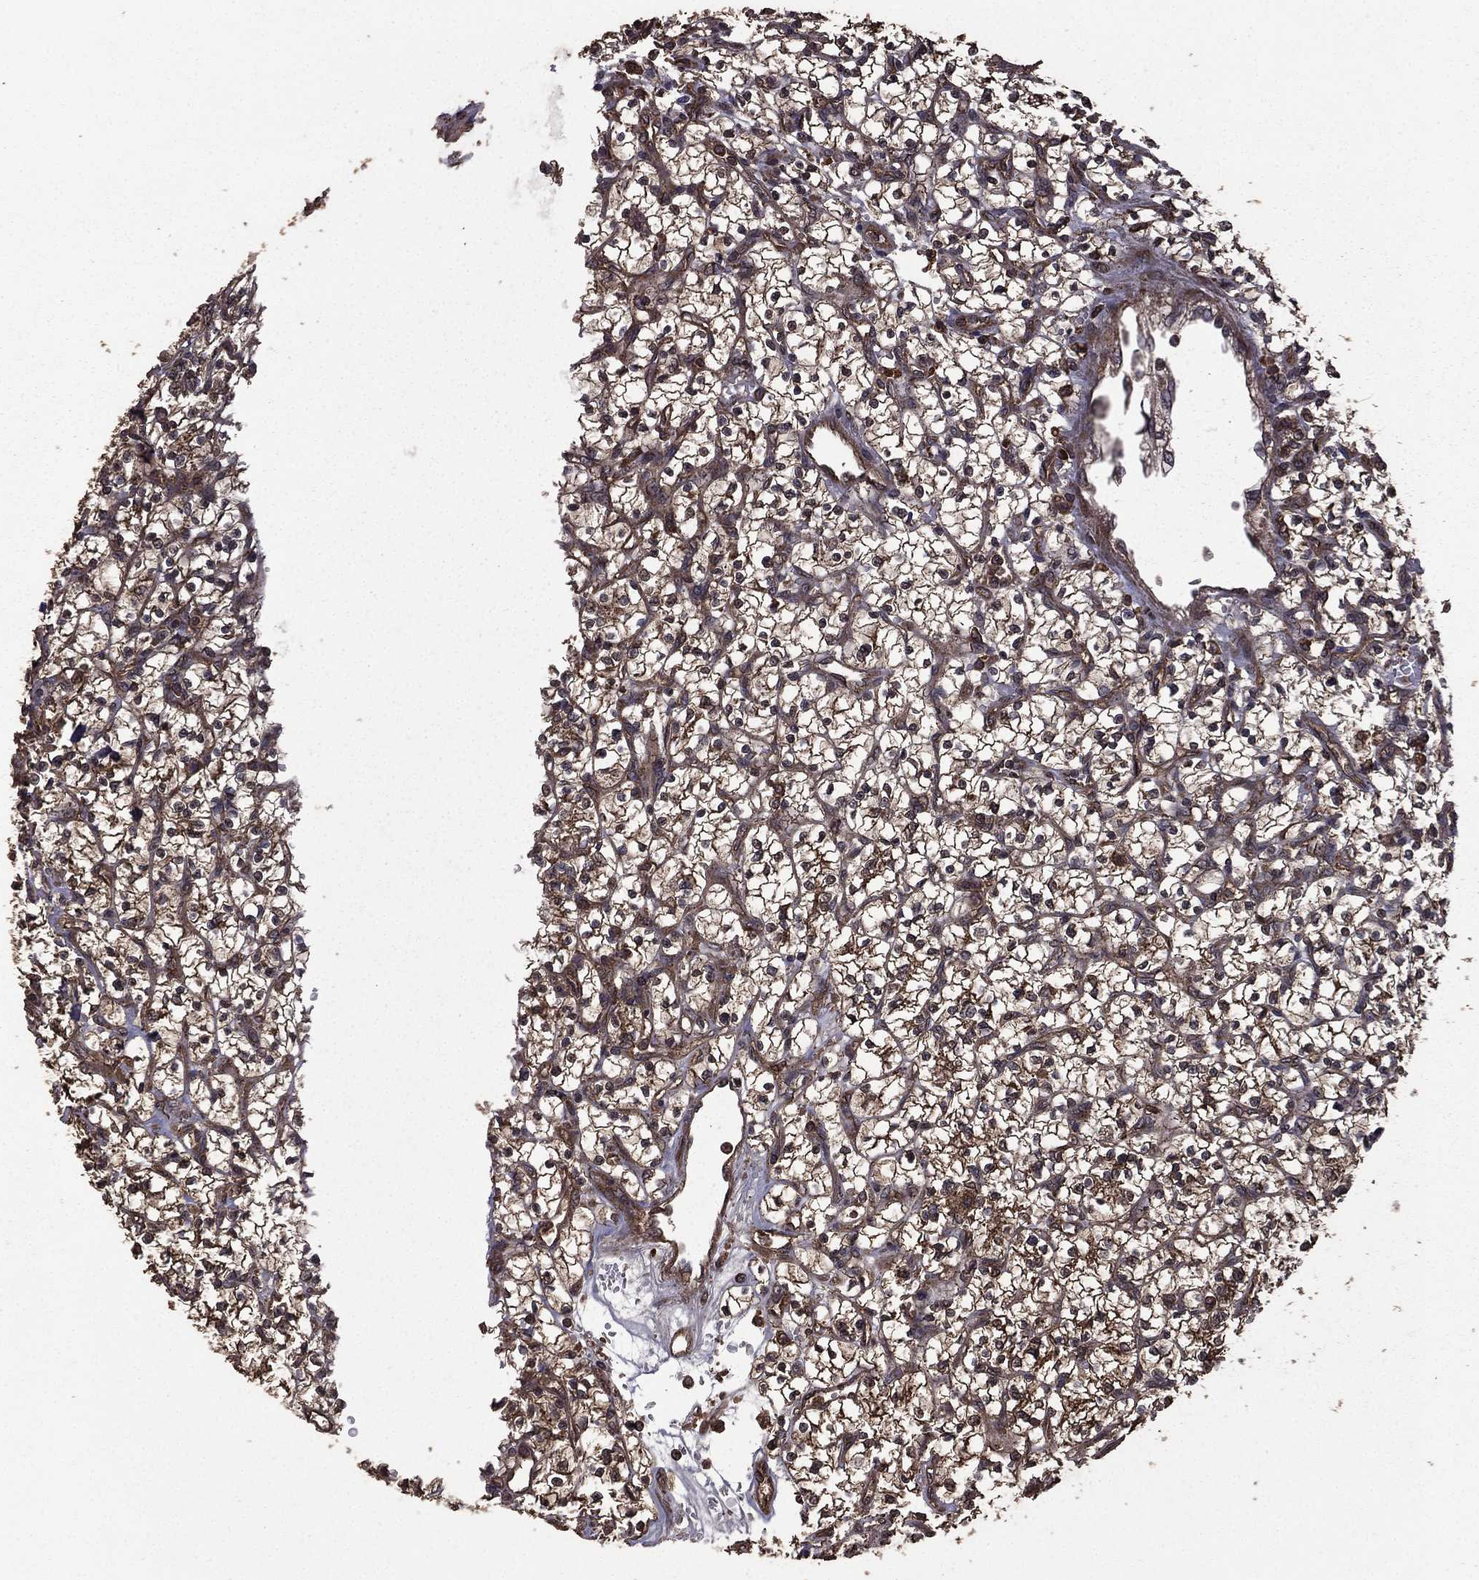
{"staining": {"intensity": "moderate", "quantity": ">75%", "location": "cytoplasmic/membranous"}, "tissue": "renal cancer", "cell_type": "Tumor cells", "image_type": "cancer", "snomed": [{"axis": "morphology", "description": "Adenocarcinoma, NOS"}, {"axis": "topography", "description": "Kidney"}], "caption": "Brown immunohistochemical staining in renal adenocarcinoma exhibits moderate cytoplasmic/membranous expression in approximately >75% of tumor cells.", "gene": "BIRC6", "patient": {"sex": "female", "age": 64}}